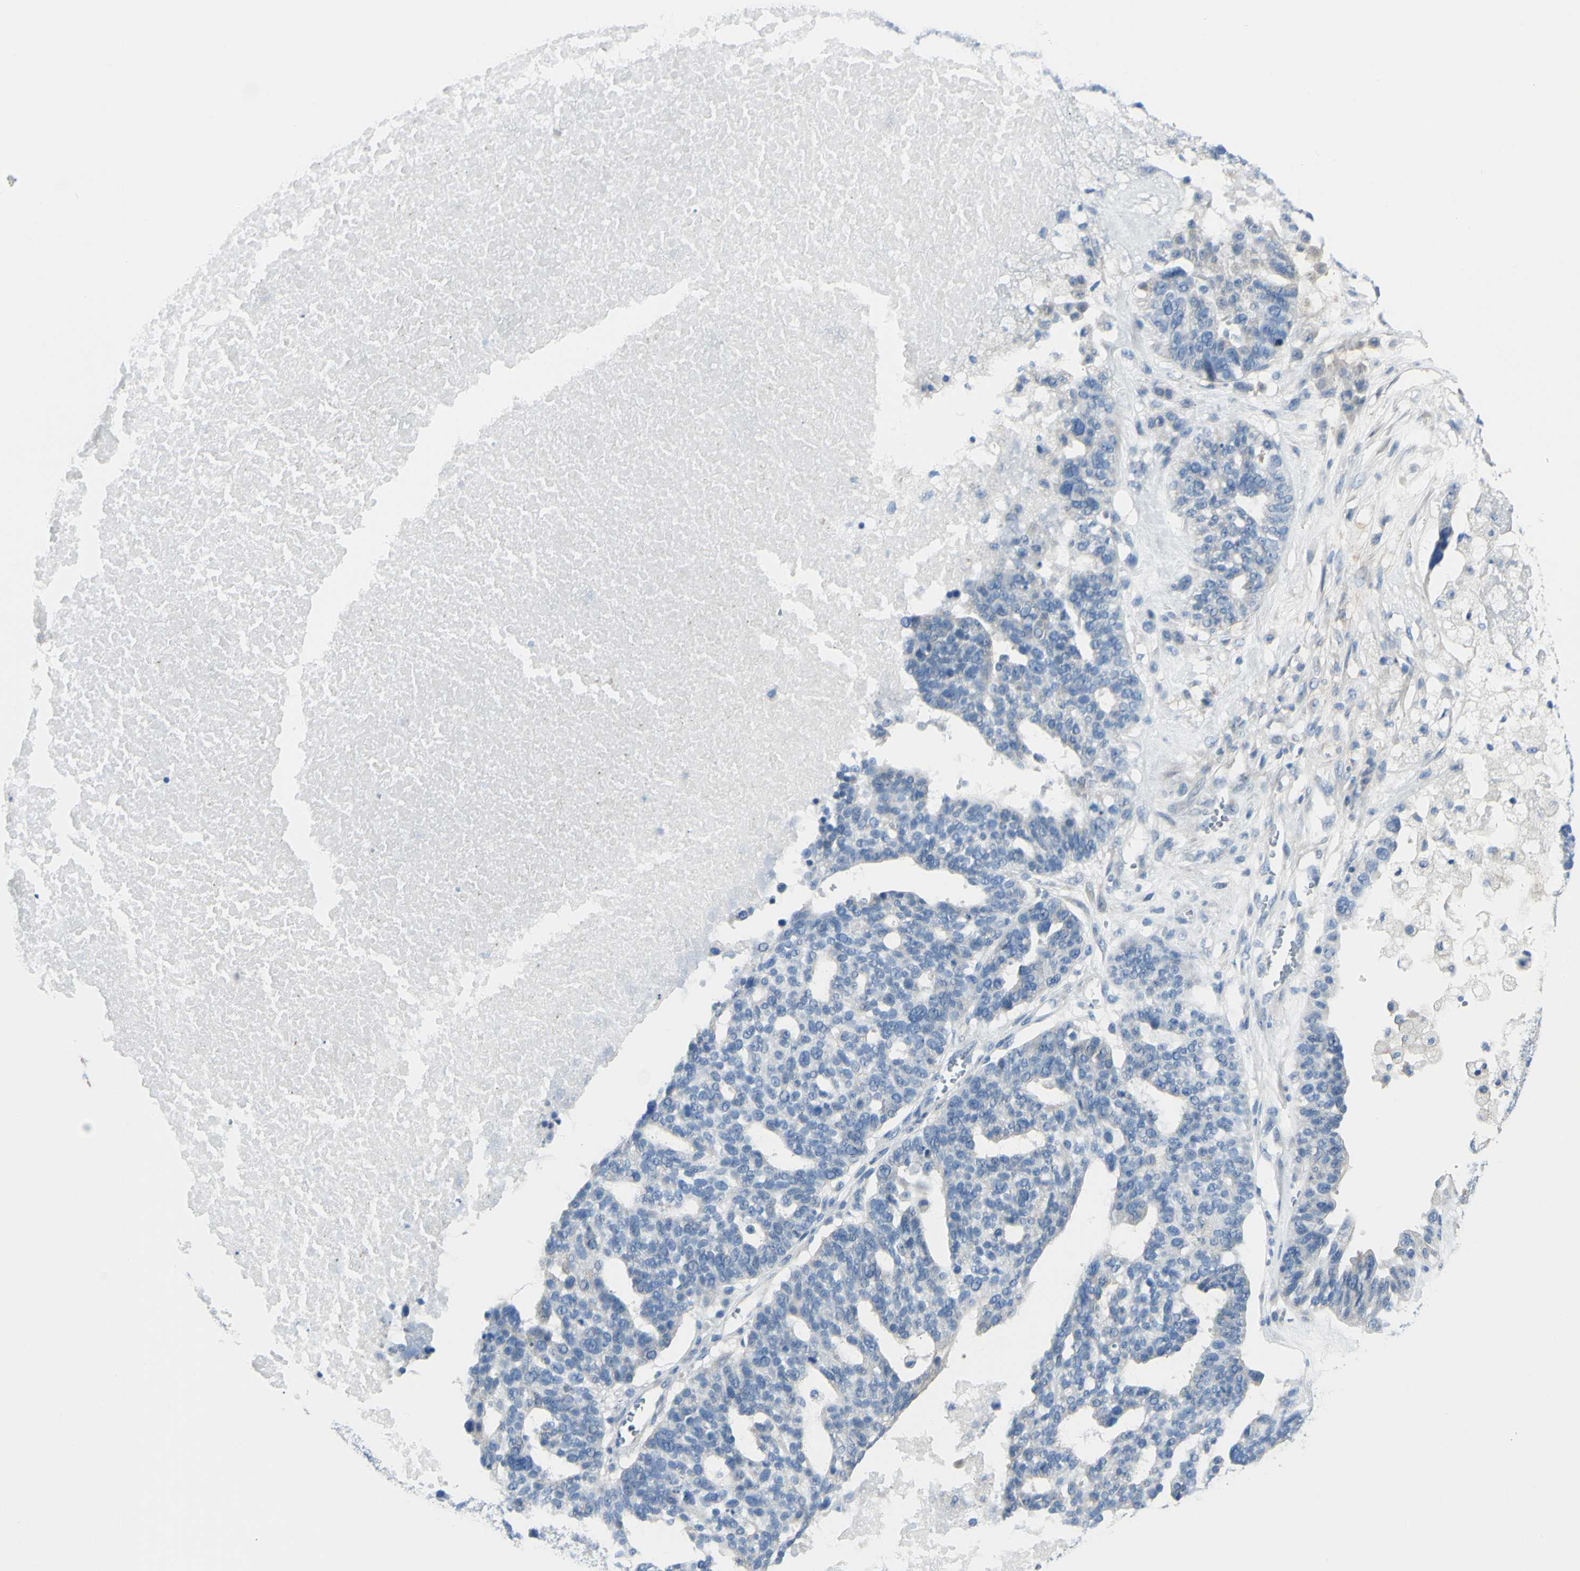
{"staining": {"intensity": "negative", "quantity": "none", "location": "none"}, "tissue": "ovarian cancer", "cell_type": "Tumor cells", "image_type": "cancer", "snomed": [{"axis": "morphology", "description": "Cystadenocarcinoma, serous, NOS"}, {"axis": "topography", "description": "Ovary"}], "caption": "A photomicrograph of human ovarian cancer (serous cystadenocarcinoma) is negative for staining in tumor cells.", "gene": "NCBP2L", "patient": {"sex": "female", "age": 59}}